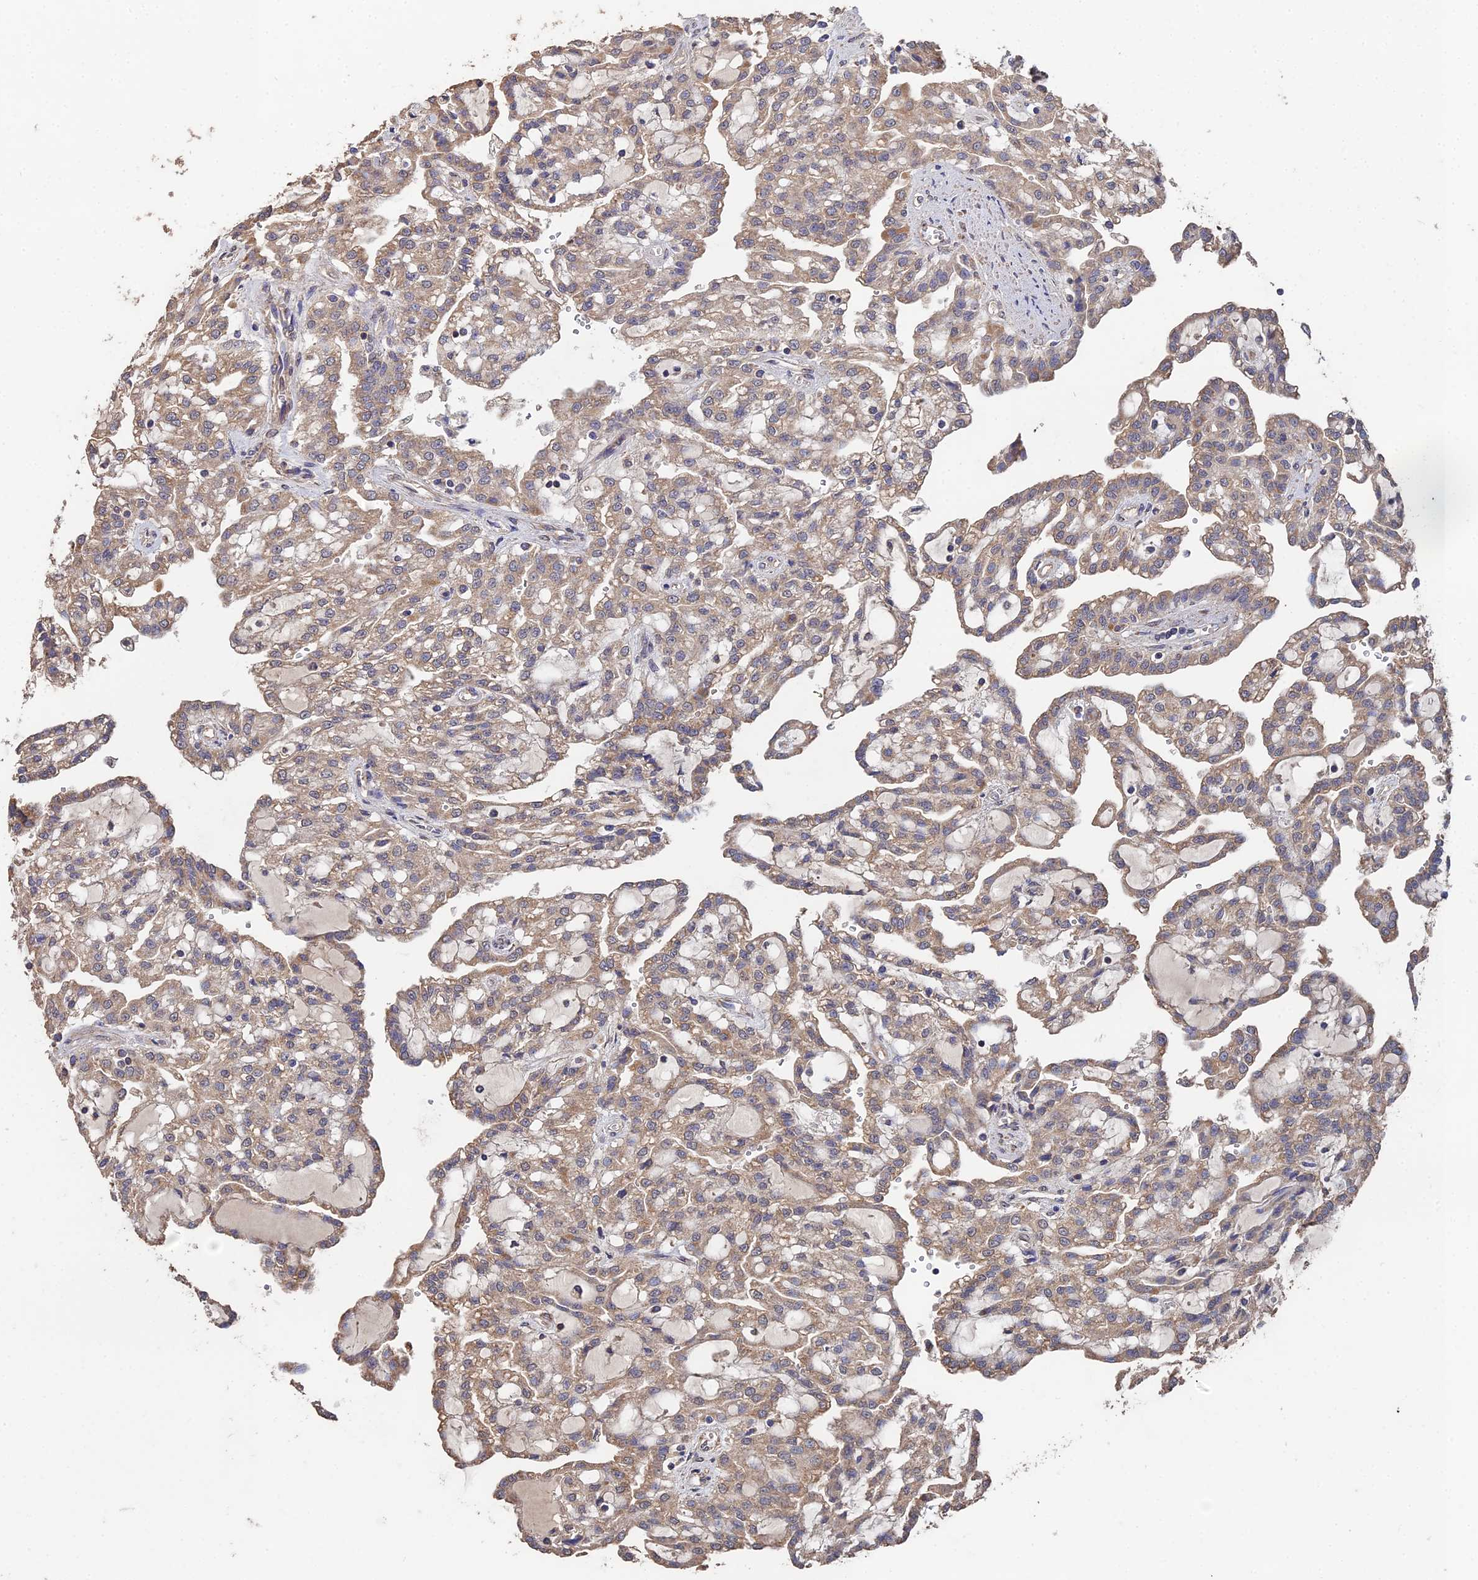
{"staining": {"intensity": "moderate", "quantity": ">75%", "location": "cytoplasmic/membranous"}, "tissue": "renal cancer", "cell_type": "Tumor cells", "image_type": "cancer", "snomed": [{"axis": "morphology", "description": "Adenocarcinoma, NOS"}, {"axis": "topography", "description": "Kidney"}], "caption": "Protein staining reveals moderate cytoplasmic/membranous positivity in approximately >75% of tumor cells in renal cancer (adenocarcinoma).", "gene": "SPANXN4", "patient": {"sex": "male", "age": 63}}